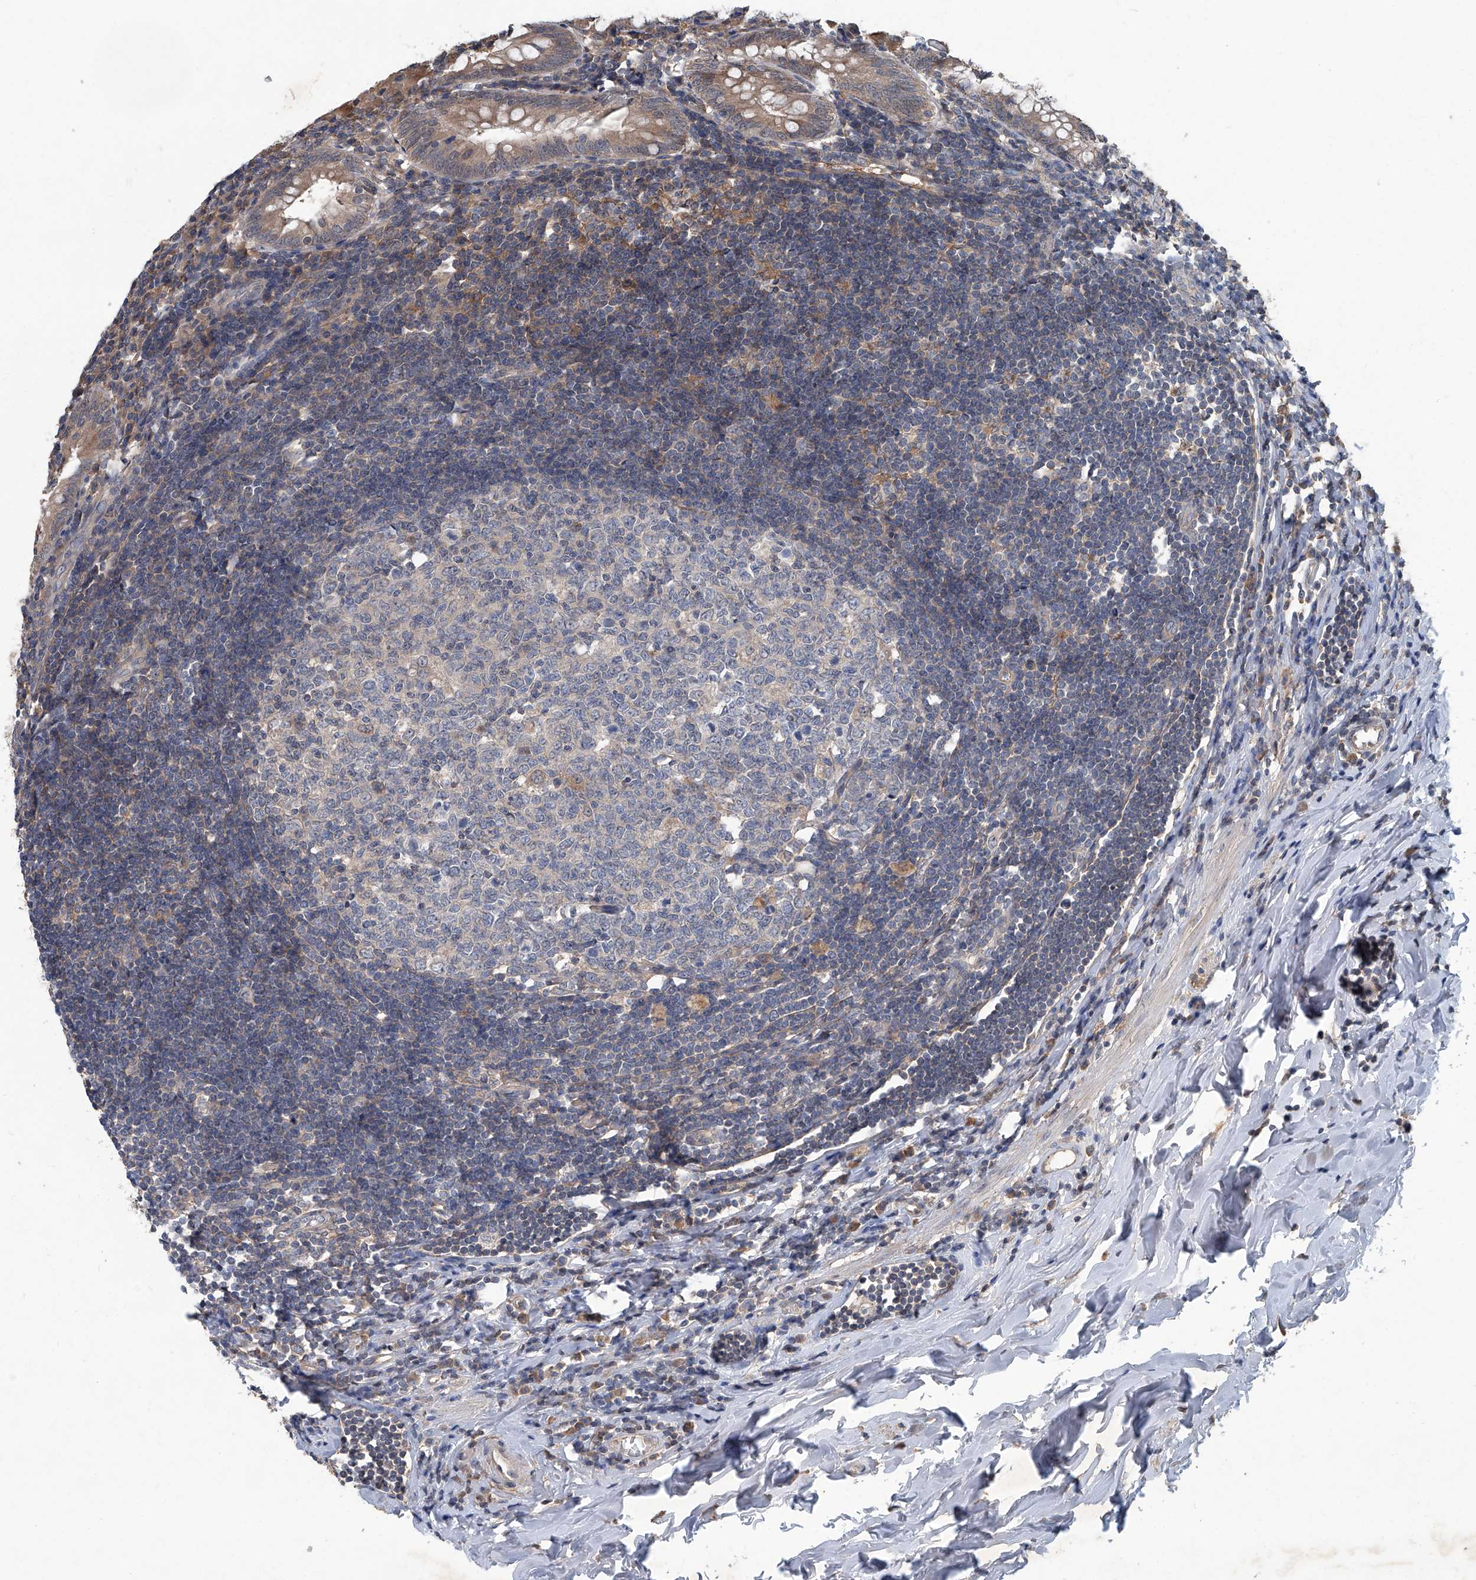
{"staining": {"intensity": "moderate", "quantity": ">75%", "location": "cytoplasmic/membranous"}, "tissue": "appendix", "cell_type": "Glandular cells", "image_type": "normal", "snomed": [{"axis": "morphology", "description": "Normal tissue, NOS"}, {"axis": "topography", "description": "Appendix"}], "caption": "IHC of unremarkable human appendix exhibits medium levels of moderate cytoplasmic/membranous expression in about >75% of glandular cells. (DAB (3,3'-diaminobenzidine) IHC with brightfield microscopy, high magnification).", "gene": "ANKRD34A", "patient": {"sex": "female", "age": 54}}